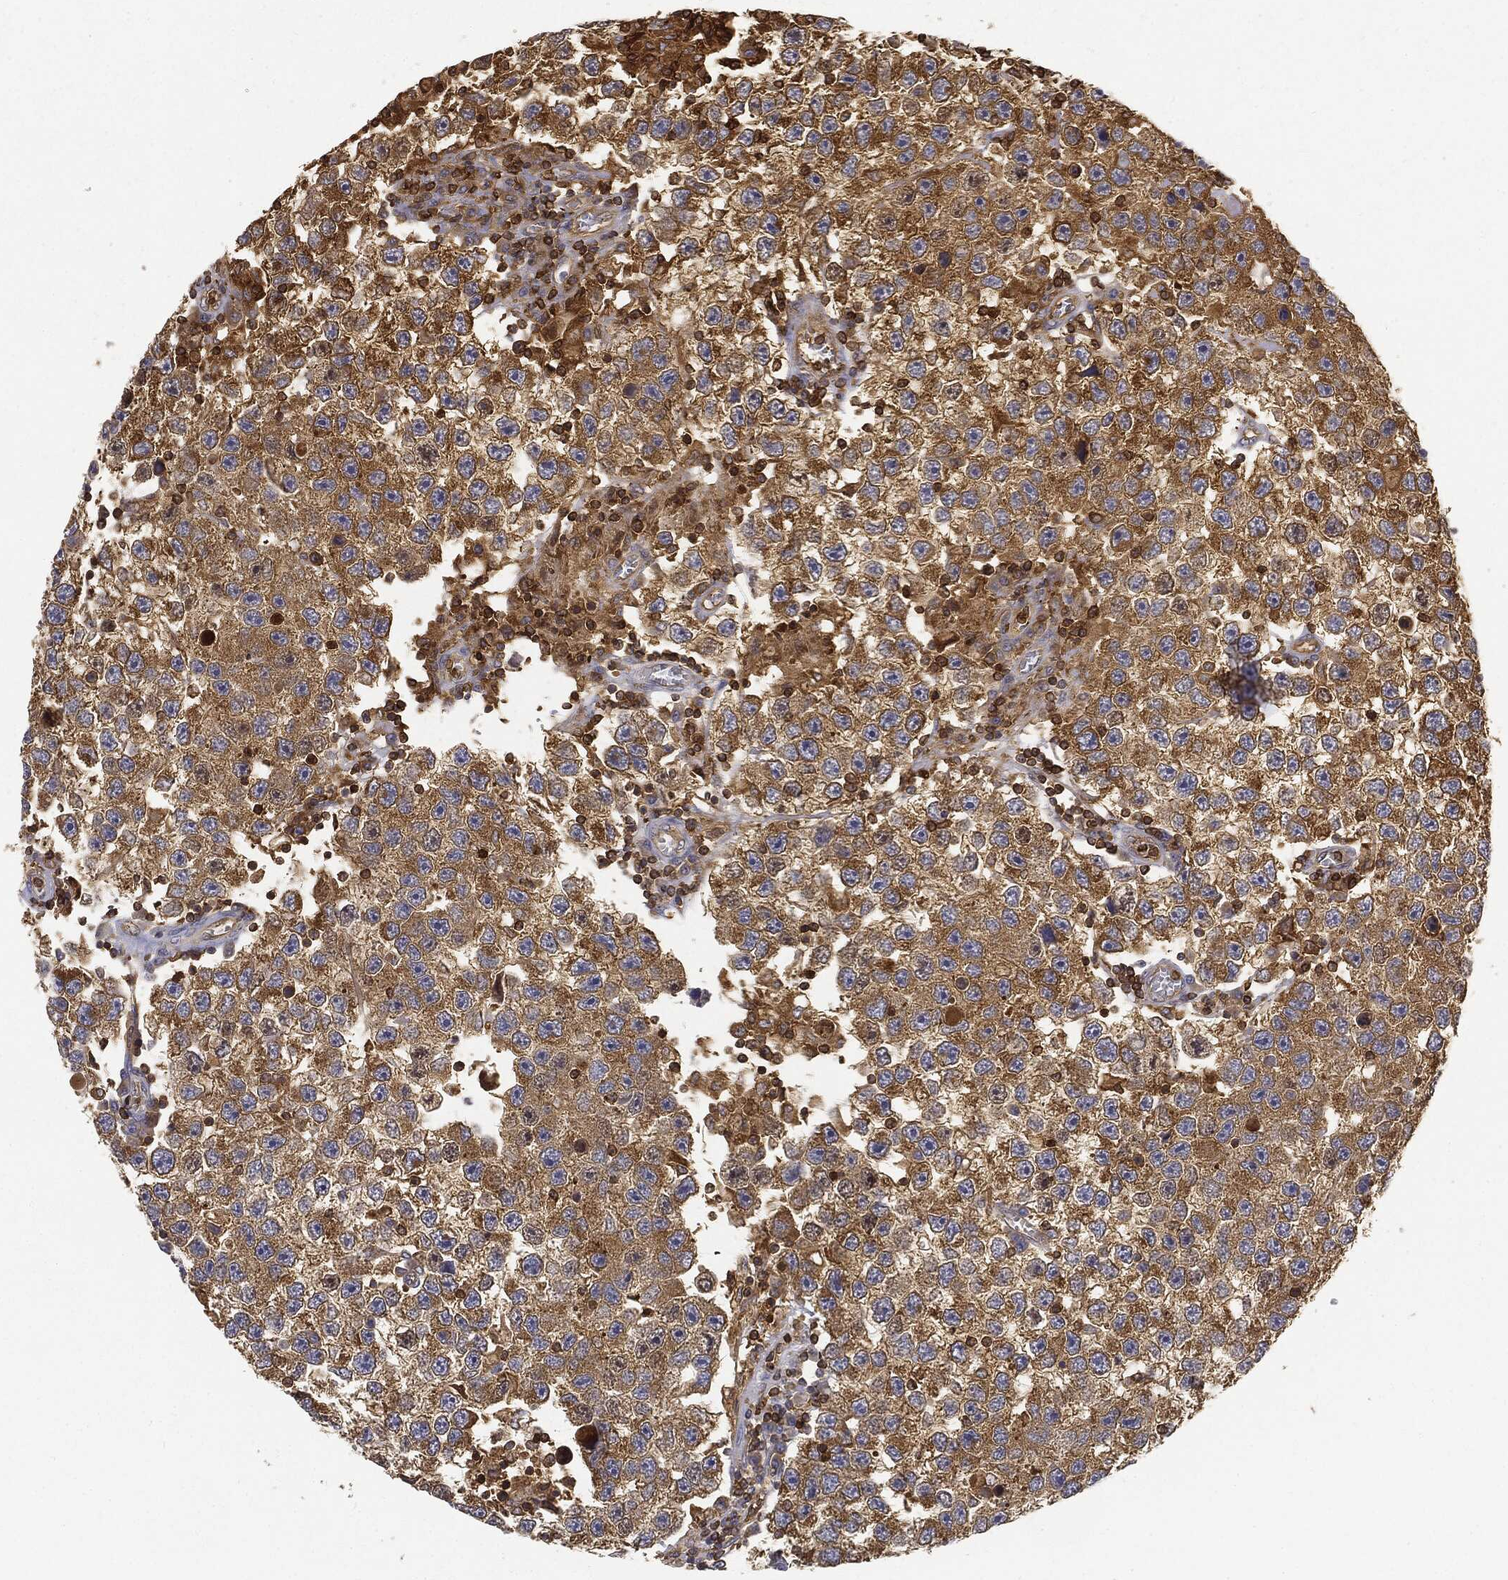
{"staining": {"intensity": "strong", "quantity": "<25%", "location": "cytoplasmic/membranous"}, "tissue": "testis cancer", "cell_type": "Tumor cells", "image_type": "cancer", "snomed": [{"axis": "morphology", "description": "Seminoma, NOS"}, {"axis": "topography", "description": "Testis"}], "caption": "Testis seminoma stained with a protein marker demonstrates strong staining in tumor cells.", "gene": "WDR1", "patient": {"sex": "male", "age": 26}}